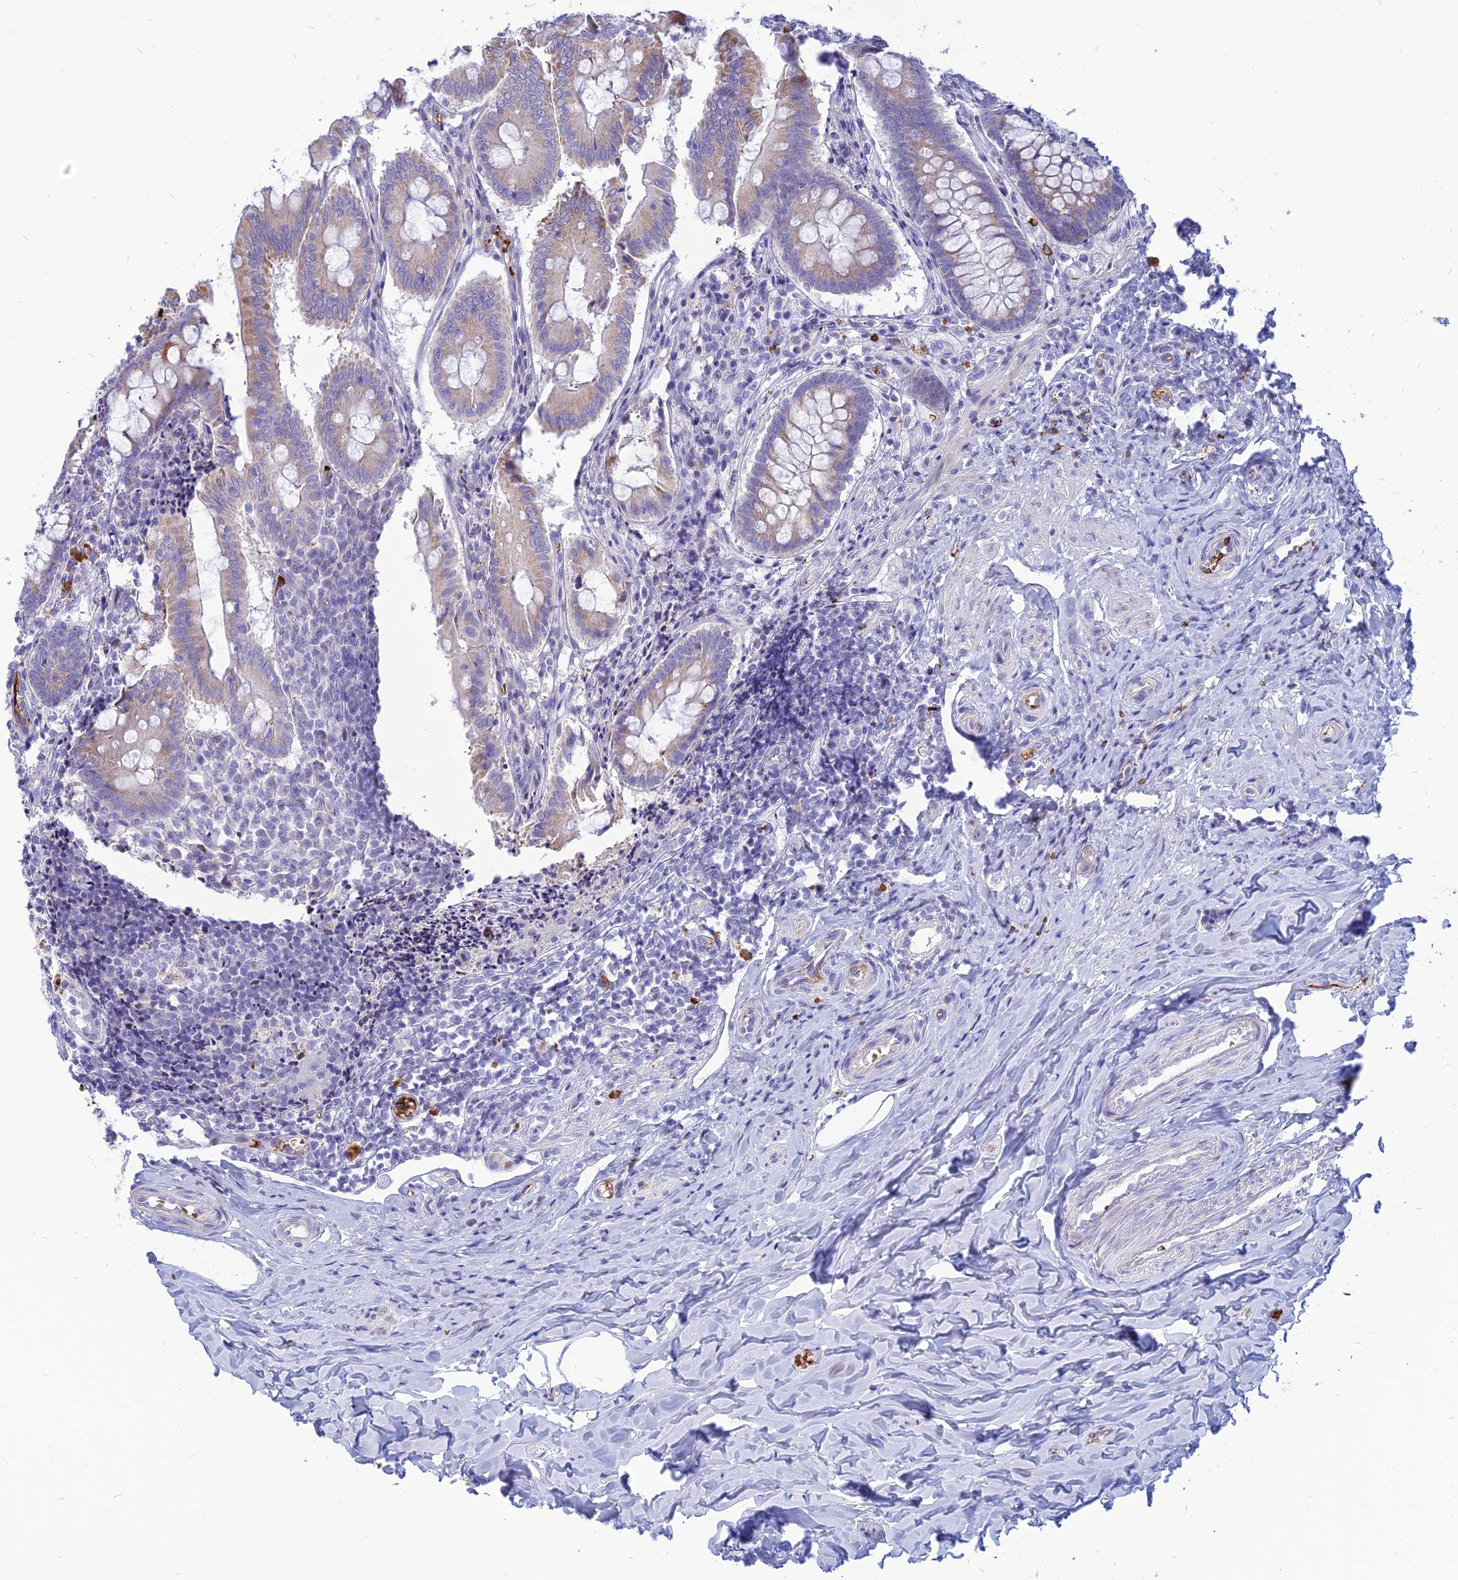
{"staining": {"intensity": "moderate", "quantity": ">75%", "location": "cytoplasmic/membranous"}, "tissue": "appendix", "cell_type": "Glandular cells", "image_type": "normal", "snomed": [{"axis": "morphology", "description": "Normal tissue, NOS"}, {"axis": "topography", "description": "Appendix"}], "caption": "Appendix stained with DAB (3,3'-diaminobenzidine) immunohistochemistry (IHC) exhibits medium levels of moderate cytoplasmic/membranous expression in approximately >75% of glandular cells.", "gene": "HHAT", "patient": {"sex": "female", "age": 33}}